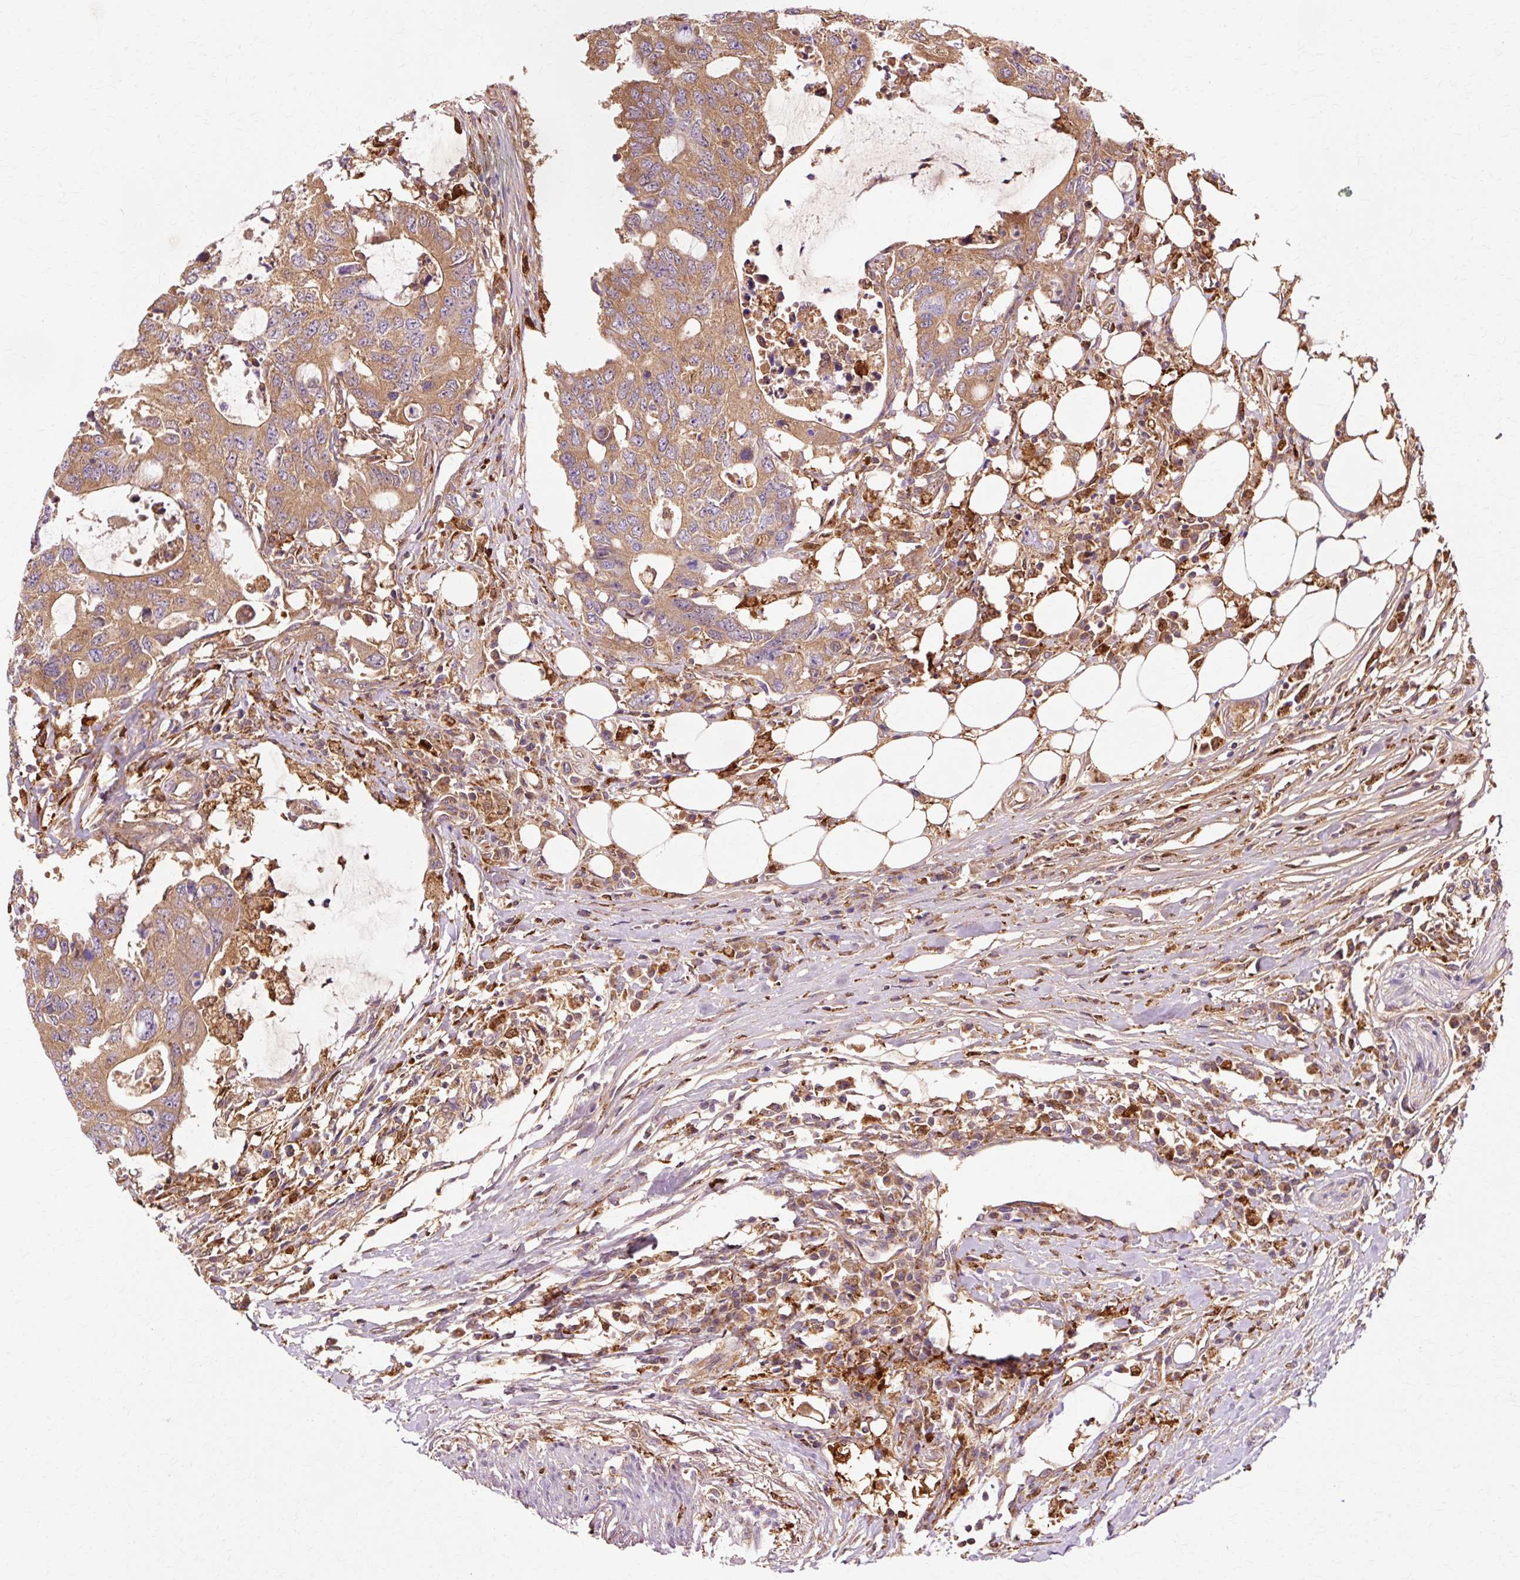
{"staining": {"intensity": "moderate", "quantity": ">75%", "location": "cytoplasmic/membranous"}, "tissue": "colorectal cancer", "cell_type": "Tumor cells", "image_type": "cancer", "snomed": [{"axis": "morphology", "description": "Adenocarcinoma, NOS"}, {"axis": "topography", "description": "Colon"}], "caption": "Immunohistochemistry (IHC) (DAB (3,3'-diaminobenzidine)) staining of colorectal adenocarcinoma demonstrates moderate cytoplasmic/membranous protein positivity in approximately >75% of tumor cells. The staining was performed using DAB, with brown indicating positive protein expression. Nuclei are stained blue with hematoxylin.", "gene": "GPX1", "patient": {"sex": "male", "age": 71}}